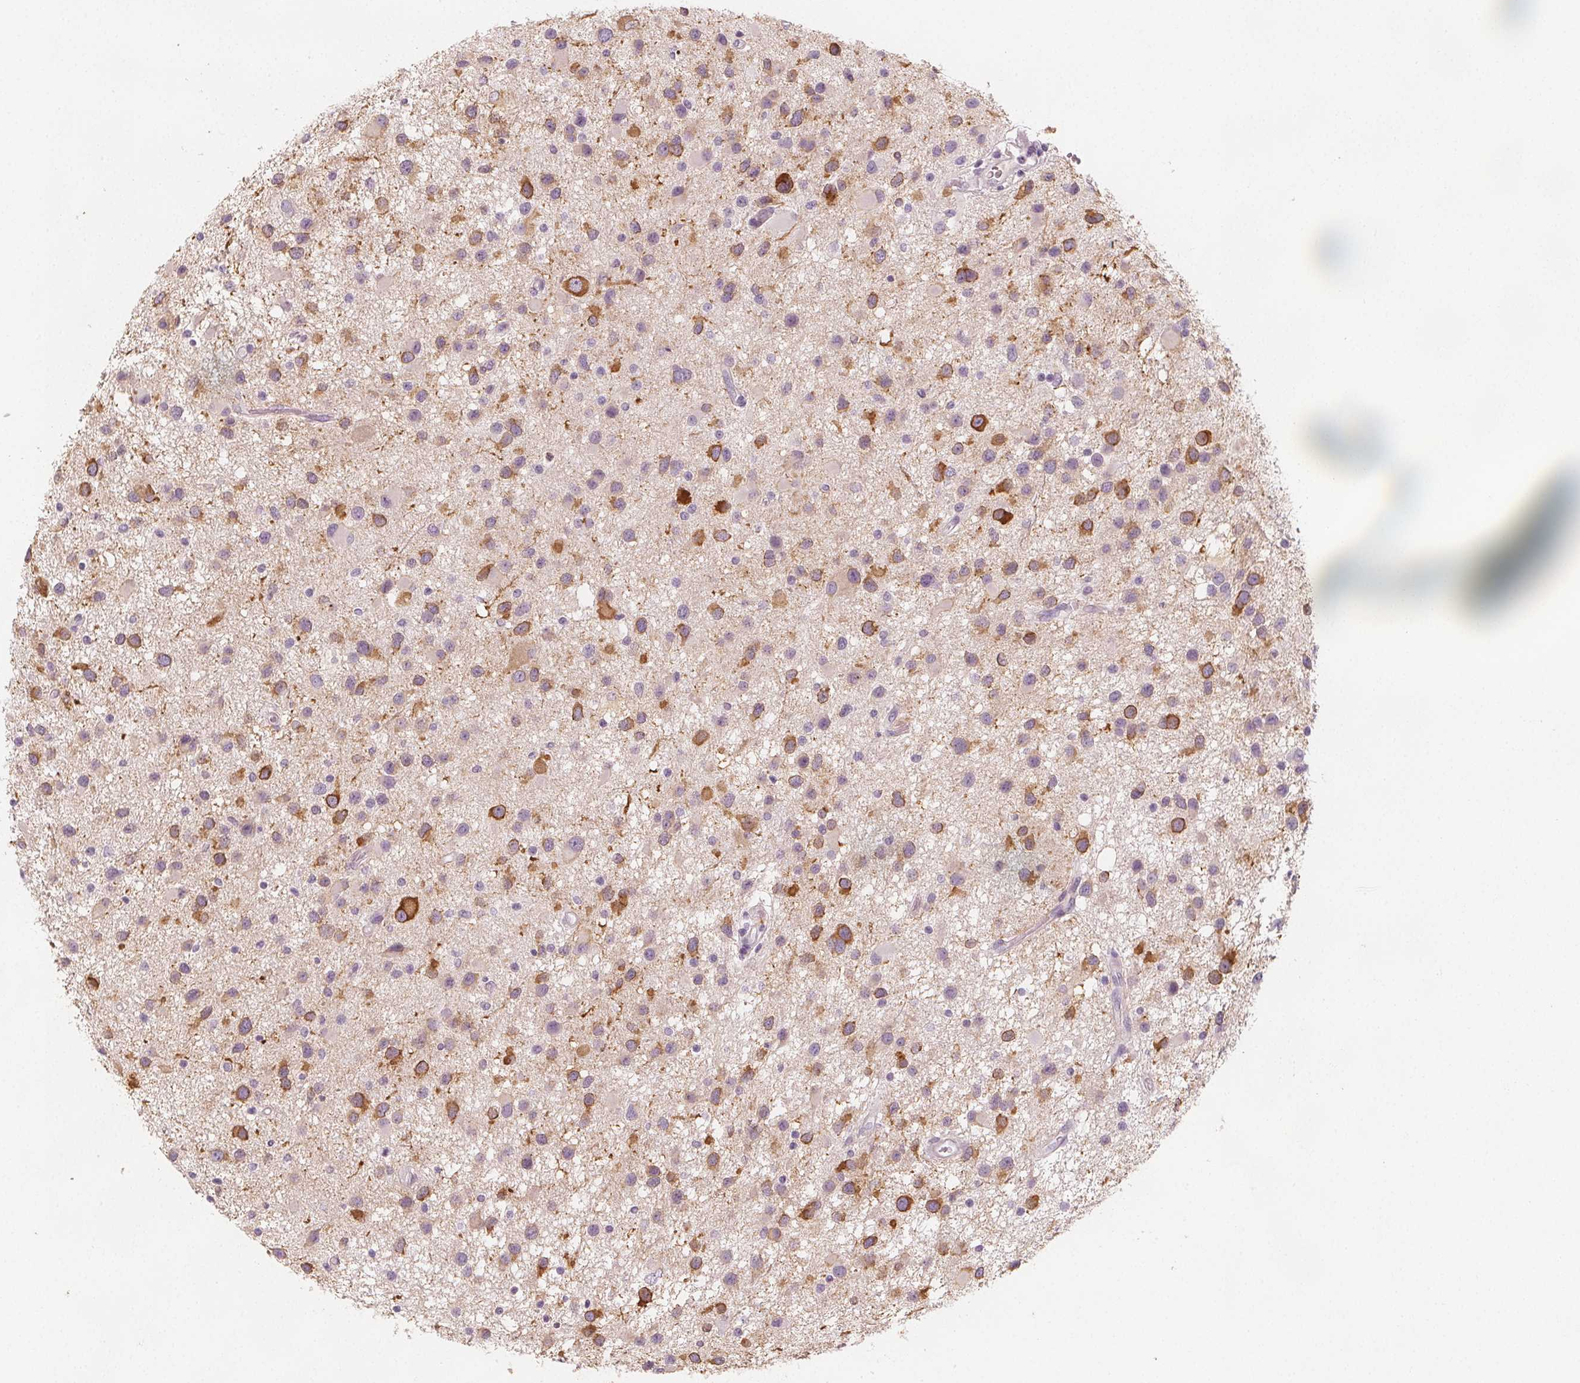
{"staining": {"intensity": "strong", "quantity": "<25%", "location": "cytoplasmic/membranous"}, "tissue": "glioma", "cell_type": "Tumor cells", "image_type": "cancer", "snomed": [{"axis": "morphology", "description": "Glioma, malignant, Low grade"}, {"axis": "topography", "description": "Brain"}], "caption": "A high-resolution photomicrograph shows IHC staining of glioma, which shows strong cytoplasmic/membranous expression in about <25% of tumor cells.", "gene": "MAP1A", "patient": {"sex": "female", "age": 32}}